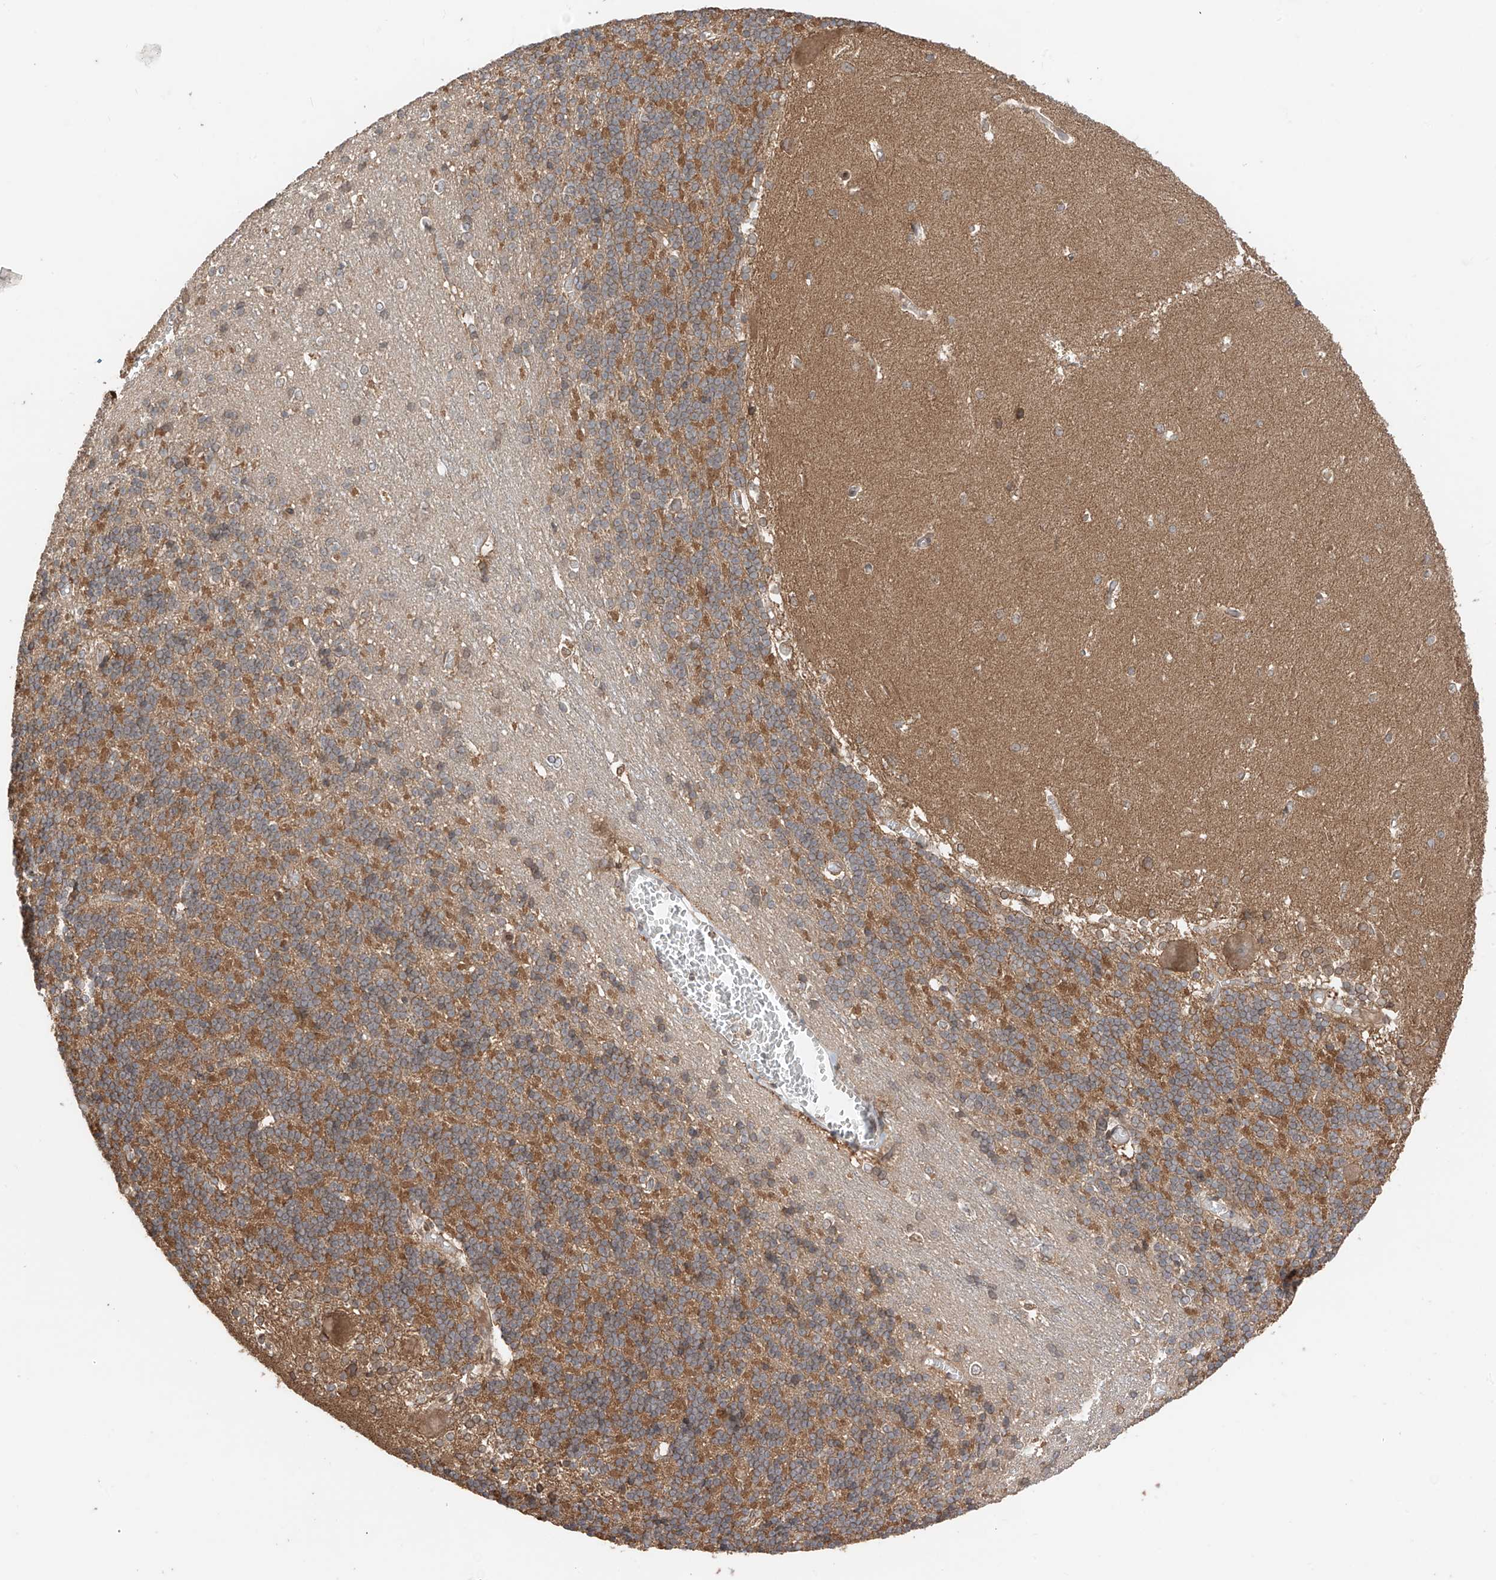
{"staining": {"intensity": "moderate", "quantity": "25%-75%", "location": "cytoplasmic/membranous"}, "tissue": "cerebellum", "cell_type": "Cells in granular layer", "image_type": "normal", "snomed": [{"axis": "morphology", "description": "Normal tissue, NOS"}, {"axis": "topography", "description": "Cerebellum"}], "caption": "About 25%-75% of cells in granular layer in normal cerebellum exhibit moderate cytoplasmic/membranous protein positivity as visualized by brown immunohistochemical staining.", "gene": "AHCTF1", "patient": {"sex": "male", "age": 37}}